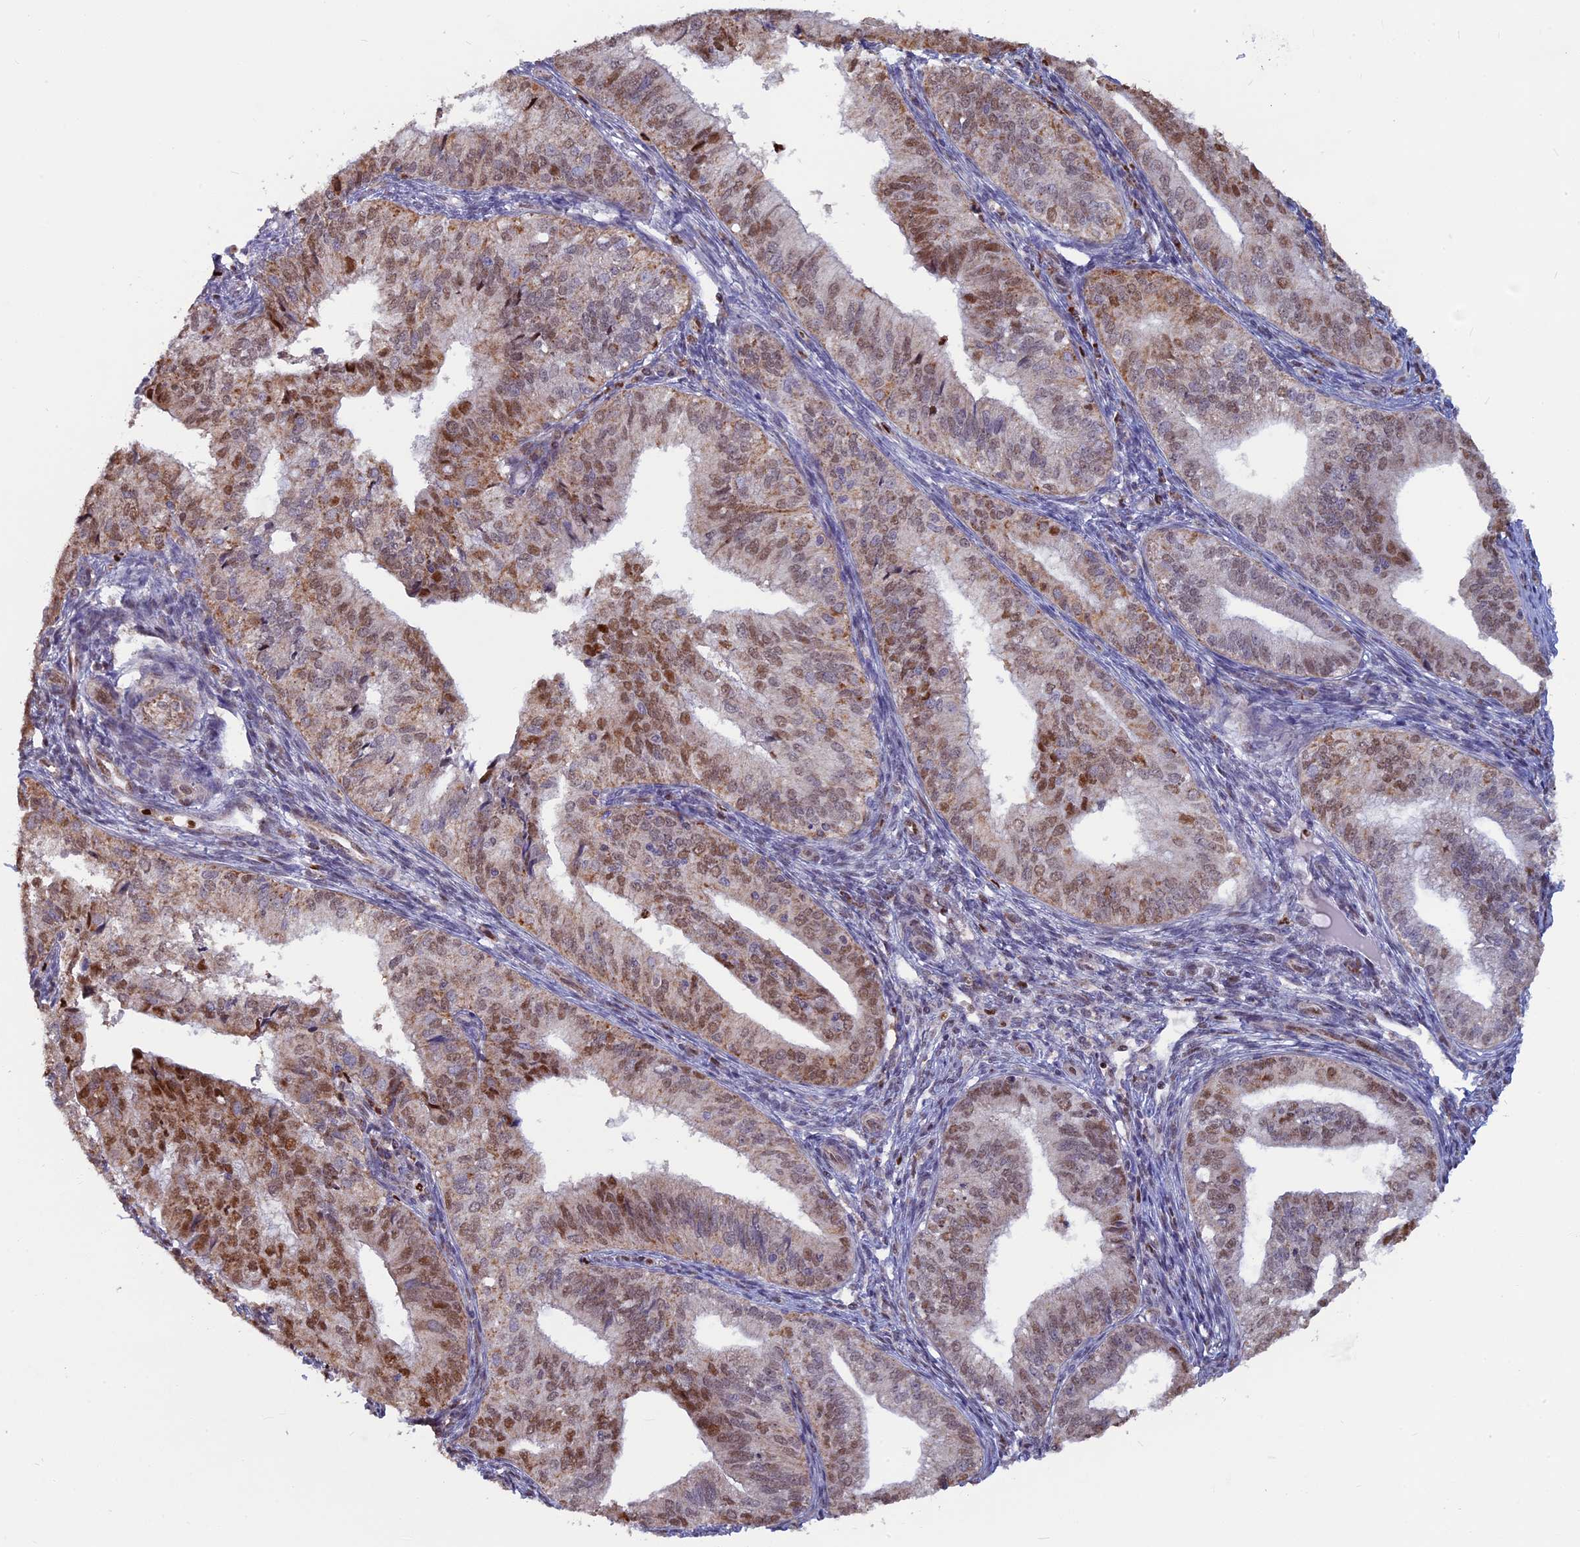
{"staining": {"intensity": "moderate", "quantity": "25%-75%", "location": "nuclear"}, "tissue": "endometrial cancer", "cell_type": "Tumor cells", "image_type": "cancer", "snomed": [{"axis": "morphology", "description": "Adenocarcinoma, NOS"}, {"axis": "topography", "description": "Endometrium"}], "caption": "Endometrial cancer (adenocarcinoma) tissue displays moderate nuclear expression in about 25%-75% of tumor cells (Brightfield microscopy of DAB IHC at high magnification).", "gene": "ACSS1", "patient": {"sex": "female", "age": 50}}